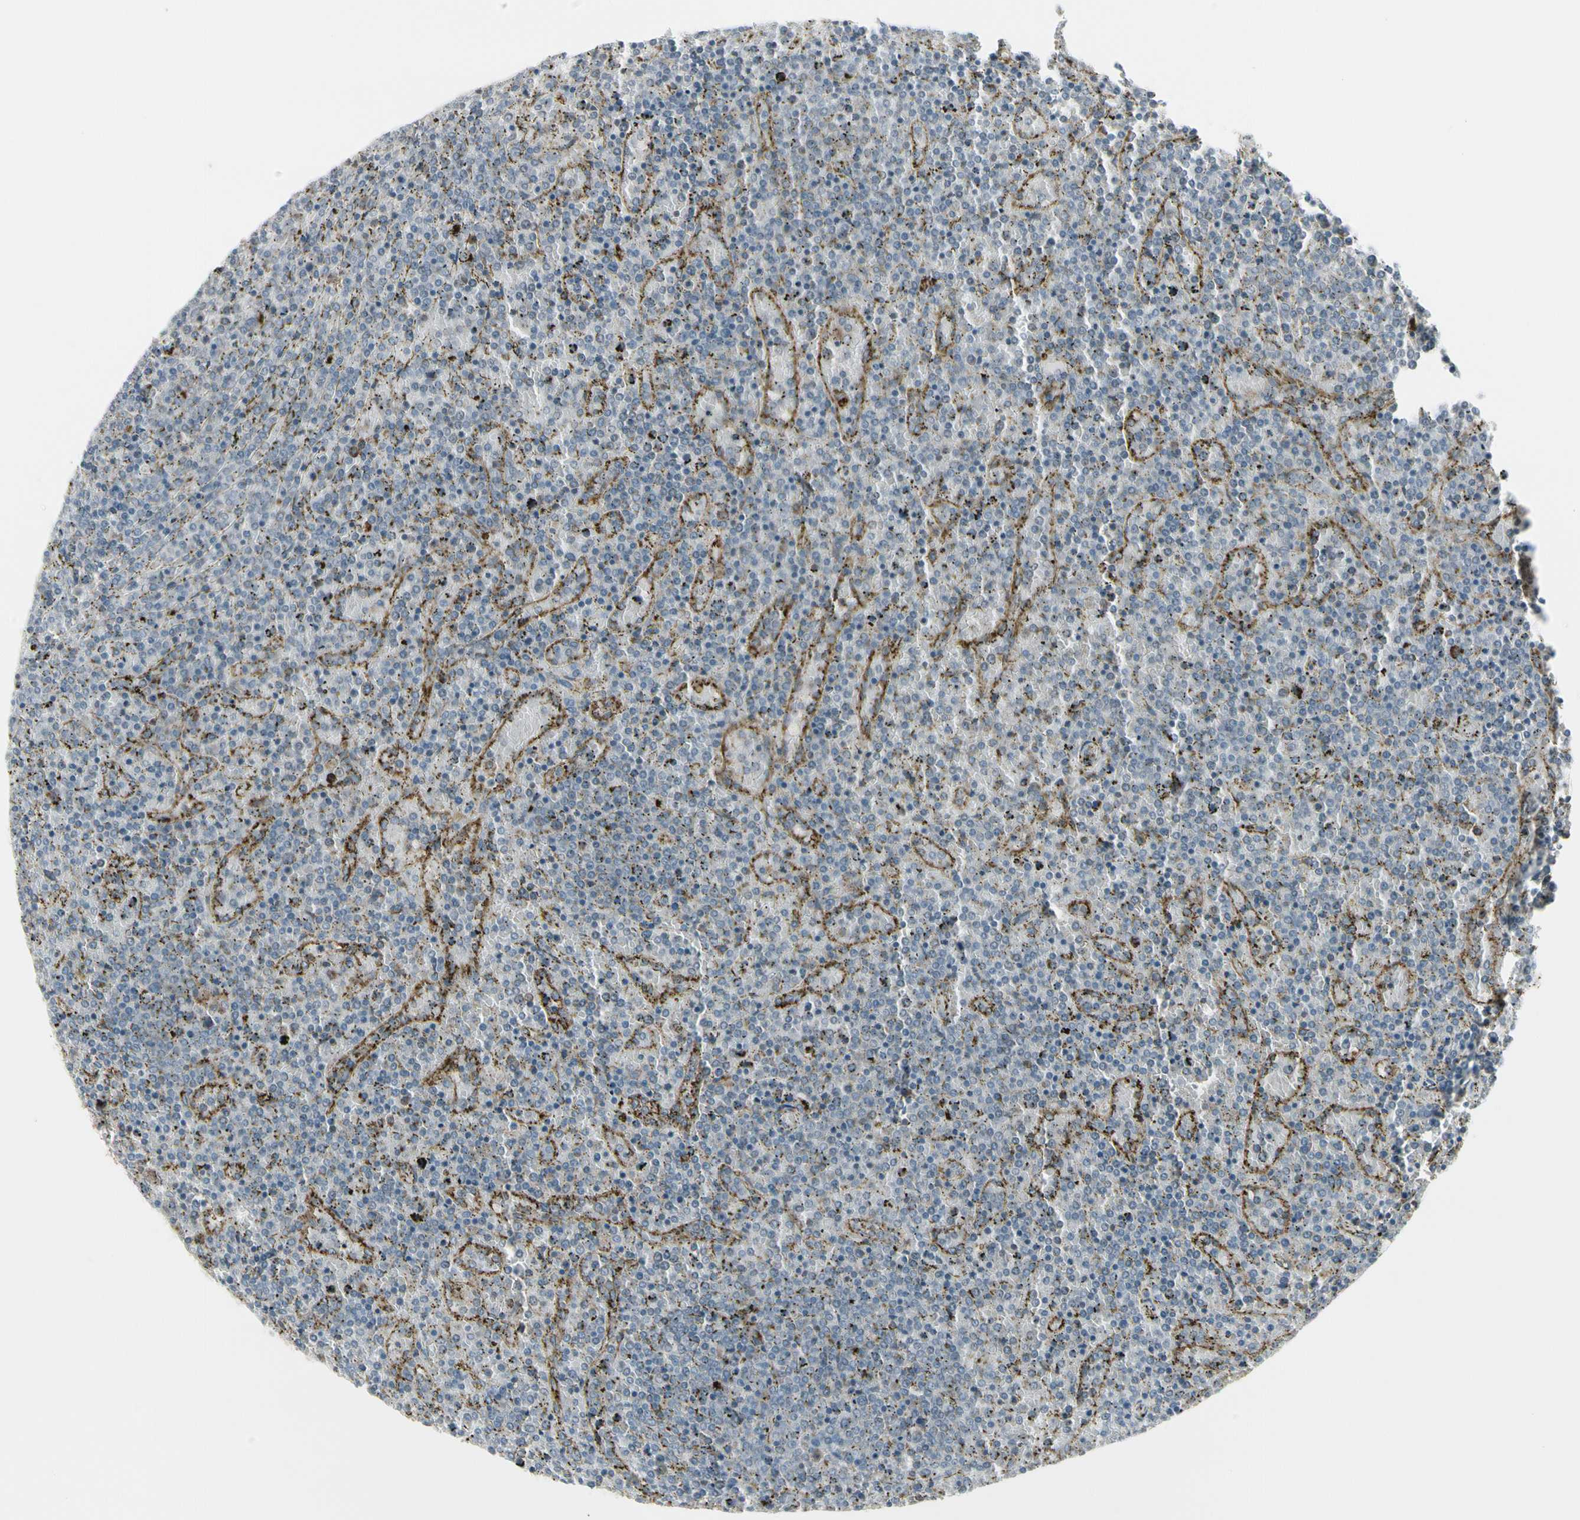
{"staining": {"intensity": "negative", "quantity": "none", "location": "none"}, "tissue": "lymphoma", "cell_type": "Tumor cells", "image_type": "cancer", "snomed": [{"axis": "morphology", "description": "Malignant lymphoma, non-Hodgkin's type, Low grade"}, {"axis": "topography", "description": "Spleen"}], "caption": "Immunohistochemistry (IHC) of malignant lymphoma, non-Hodgkin's type (low-grade) reveals no expression in tumor cells.", "gene": "GRN", "patient": {"sex": "female", "age": 77}}